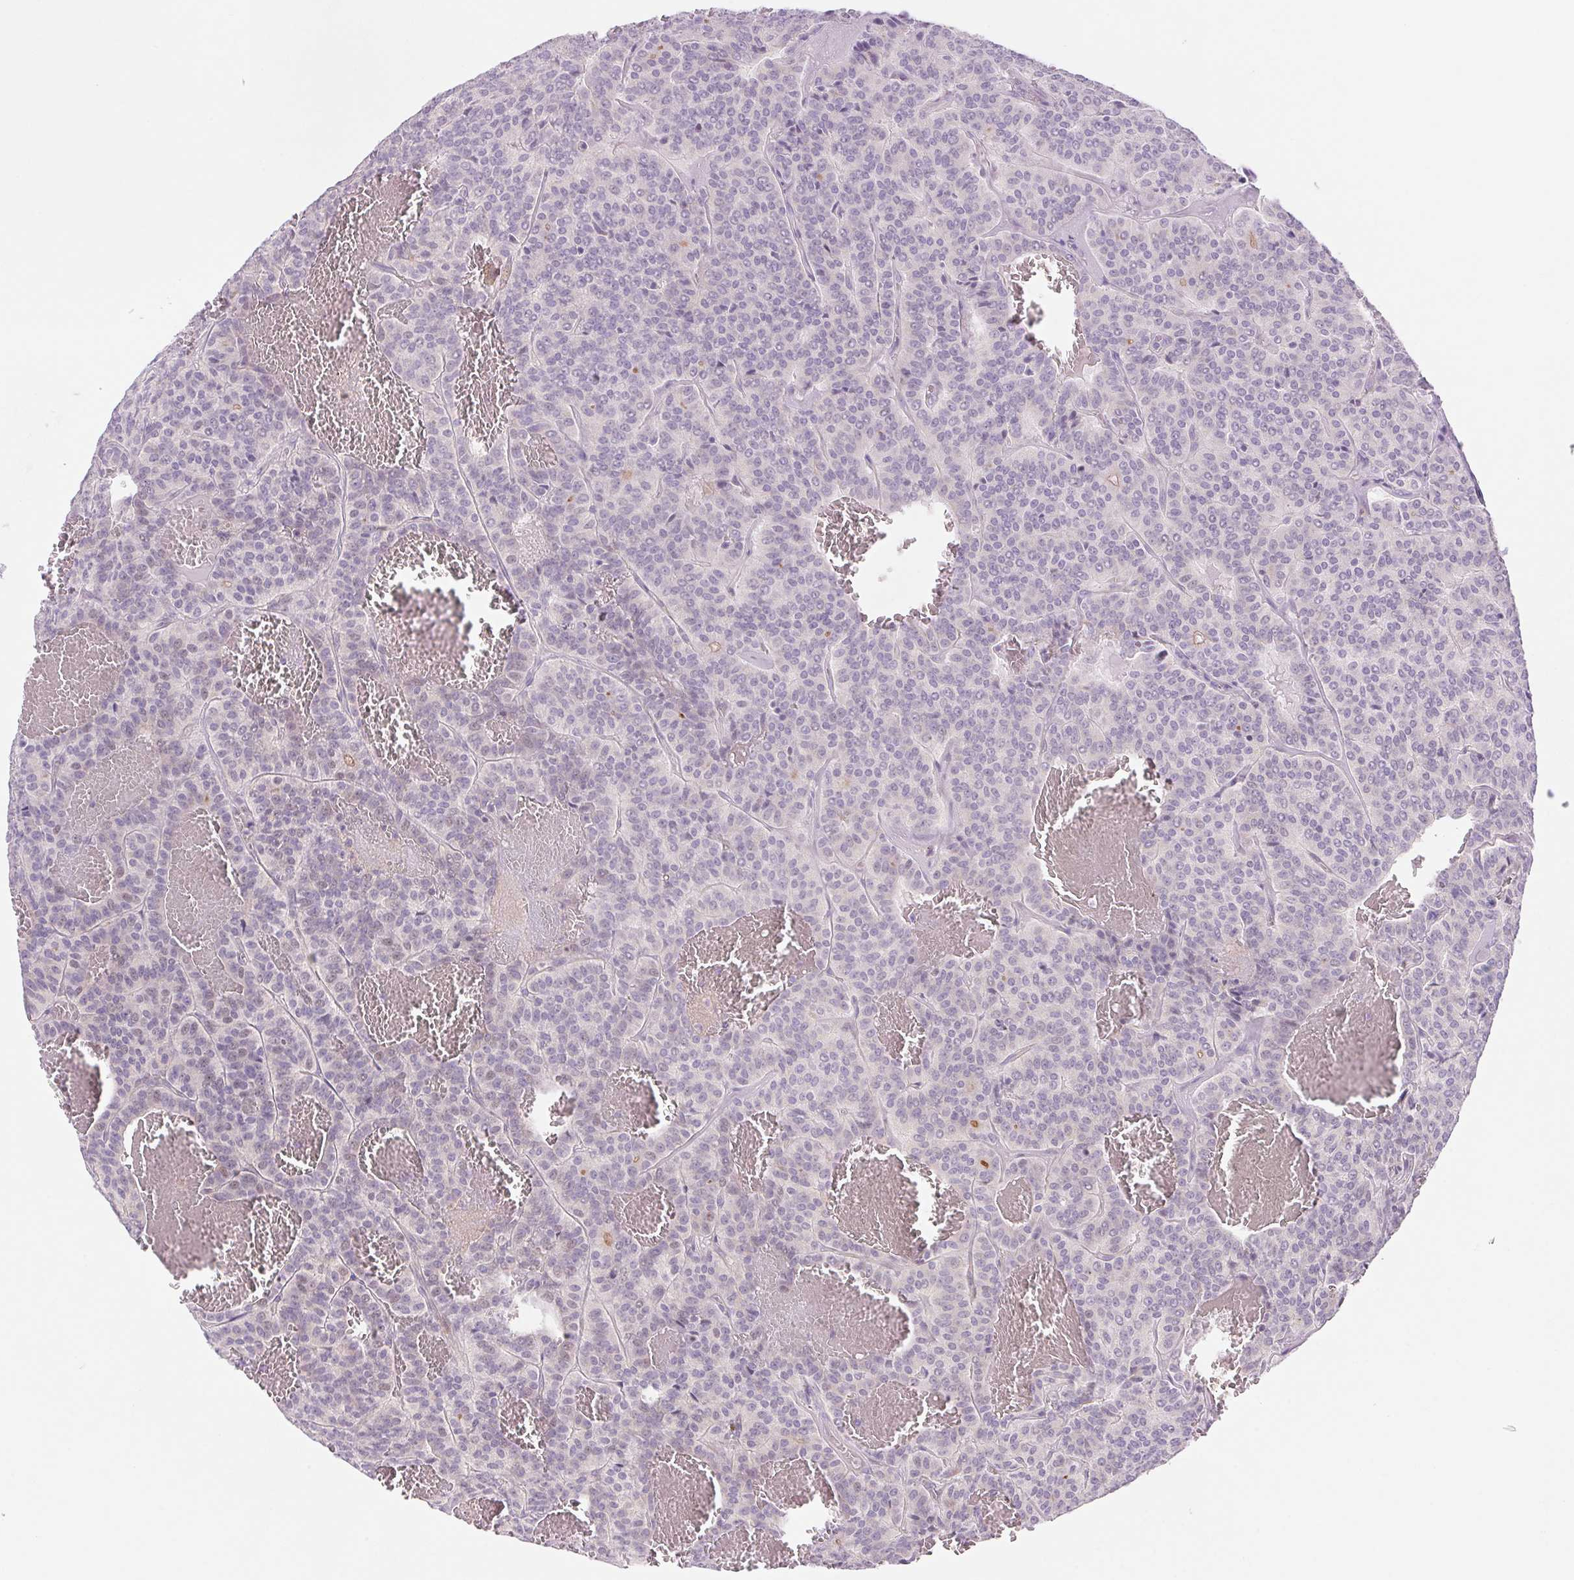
{"staining": {"intensity": "negative", "quantity": "none", "location": "none"}, "tissue": "carcinoid", "cell_type": "Tumor cells", "image_type": "cancer", "snomed": [{"axis": "morphology", "description": "Carcinoid, malignant, NOS"}, {"axis": "topography", "description": "Lung"}], "caption": "High power microscopy image of an IHC histopathology image of carcinoid, revealing no significant staining in tumor cells.", "gene": "KRT1", "patient": {"sex": "male", "age": 70}}